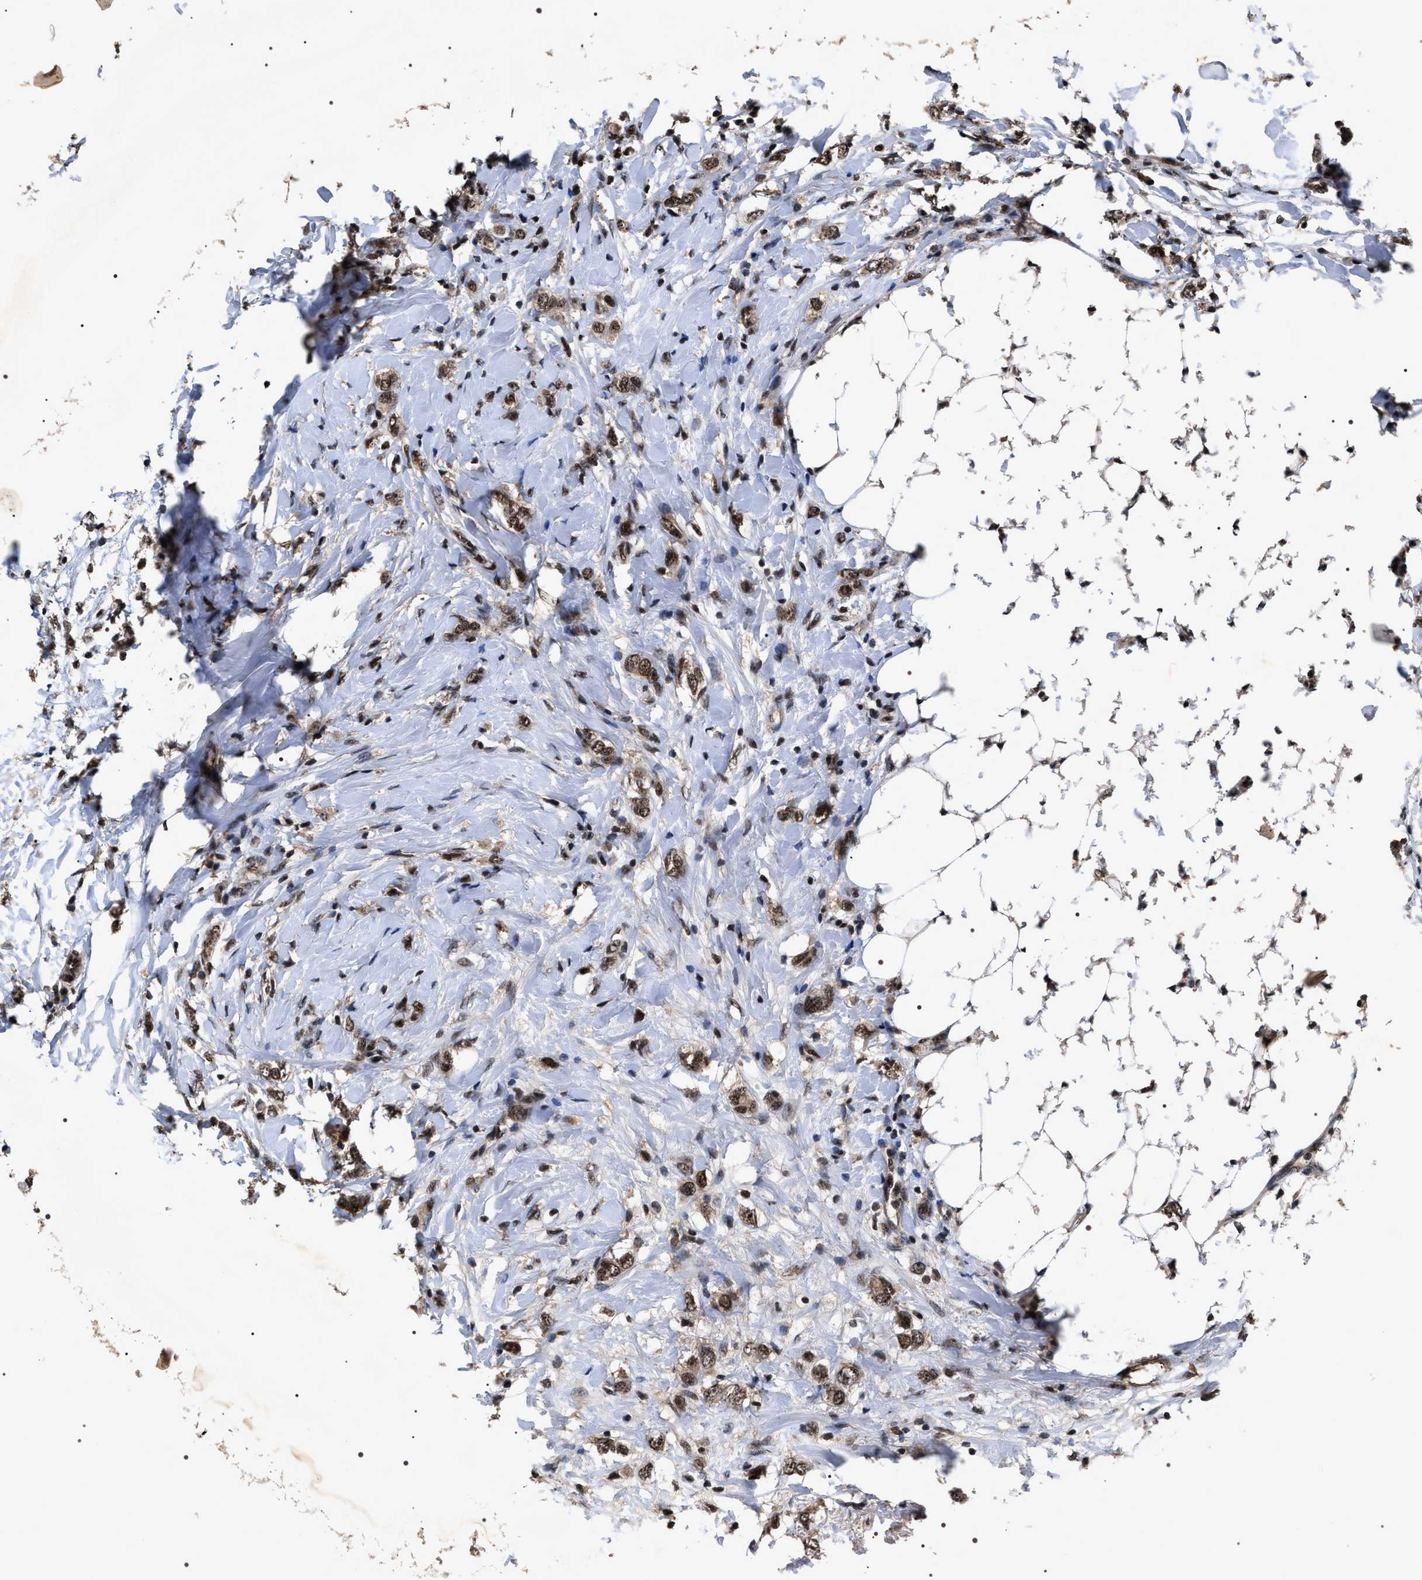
{"staining": {"intensity": "moderate", "quantity": ">75%", "location": "nuclear"}, "tissue": "breast cancer", "cell_type": "Tumor cells", "image_type": "cancer", "snomed": [{"axis": "morphology", "description": "Normal tissue, NOS"}, {"axis": "morphology", "description": "Lobular carcinoma"}, {"axis": "topography", "description": "Breast"}], "caption": "Protein positivity by immunohistochemistry reveals moderate nuclear staining in approximately >75% of tumor cells in breast cancer.", "gene": "RRP1B", "patient": {"sex": "female", "age": 47}}